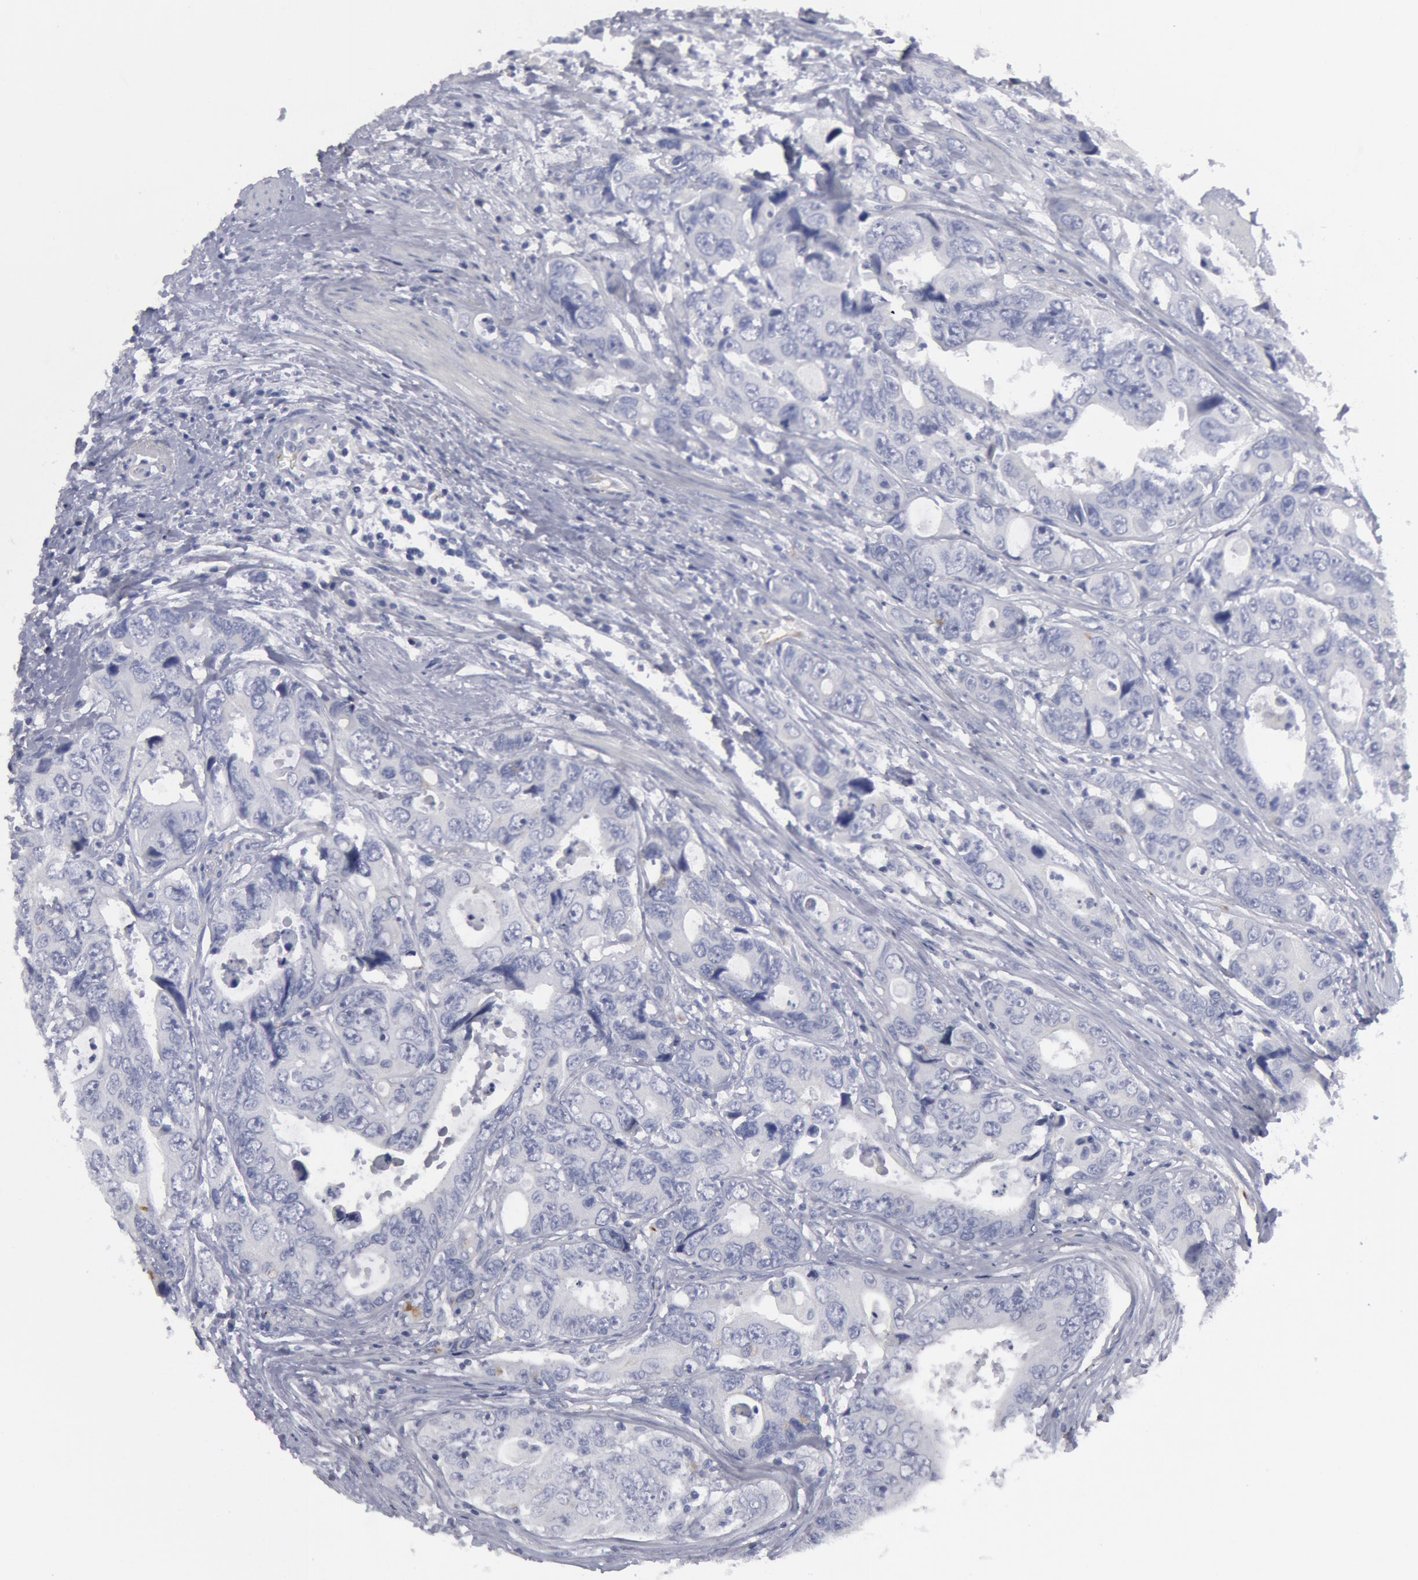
{"staining": {"intensity": "negative", "quantity": "none", "location": "none"}, "tissue": "colorectal cancer", "cell_type": "Tumor cells", "image_type": "cancer", "snomed": [{"axis": "morphology", "description": "Adenocarcinoma, NOS"}, {"axis": "topography", "description": "Rectum"}], "caption": "The micrograph reveals no staining of tumor cells in colorectal adenocarcinoma.", "gene": "SMC1B", "patient": {"sex": "female", "age": 67}}